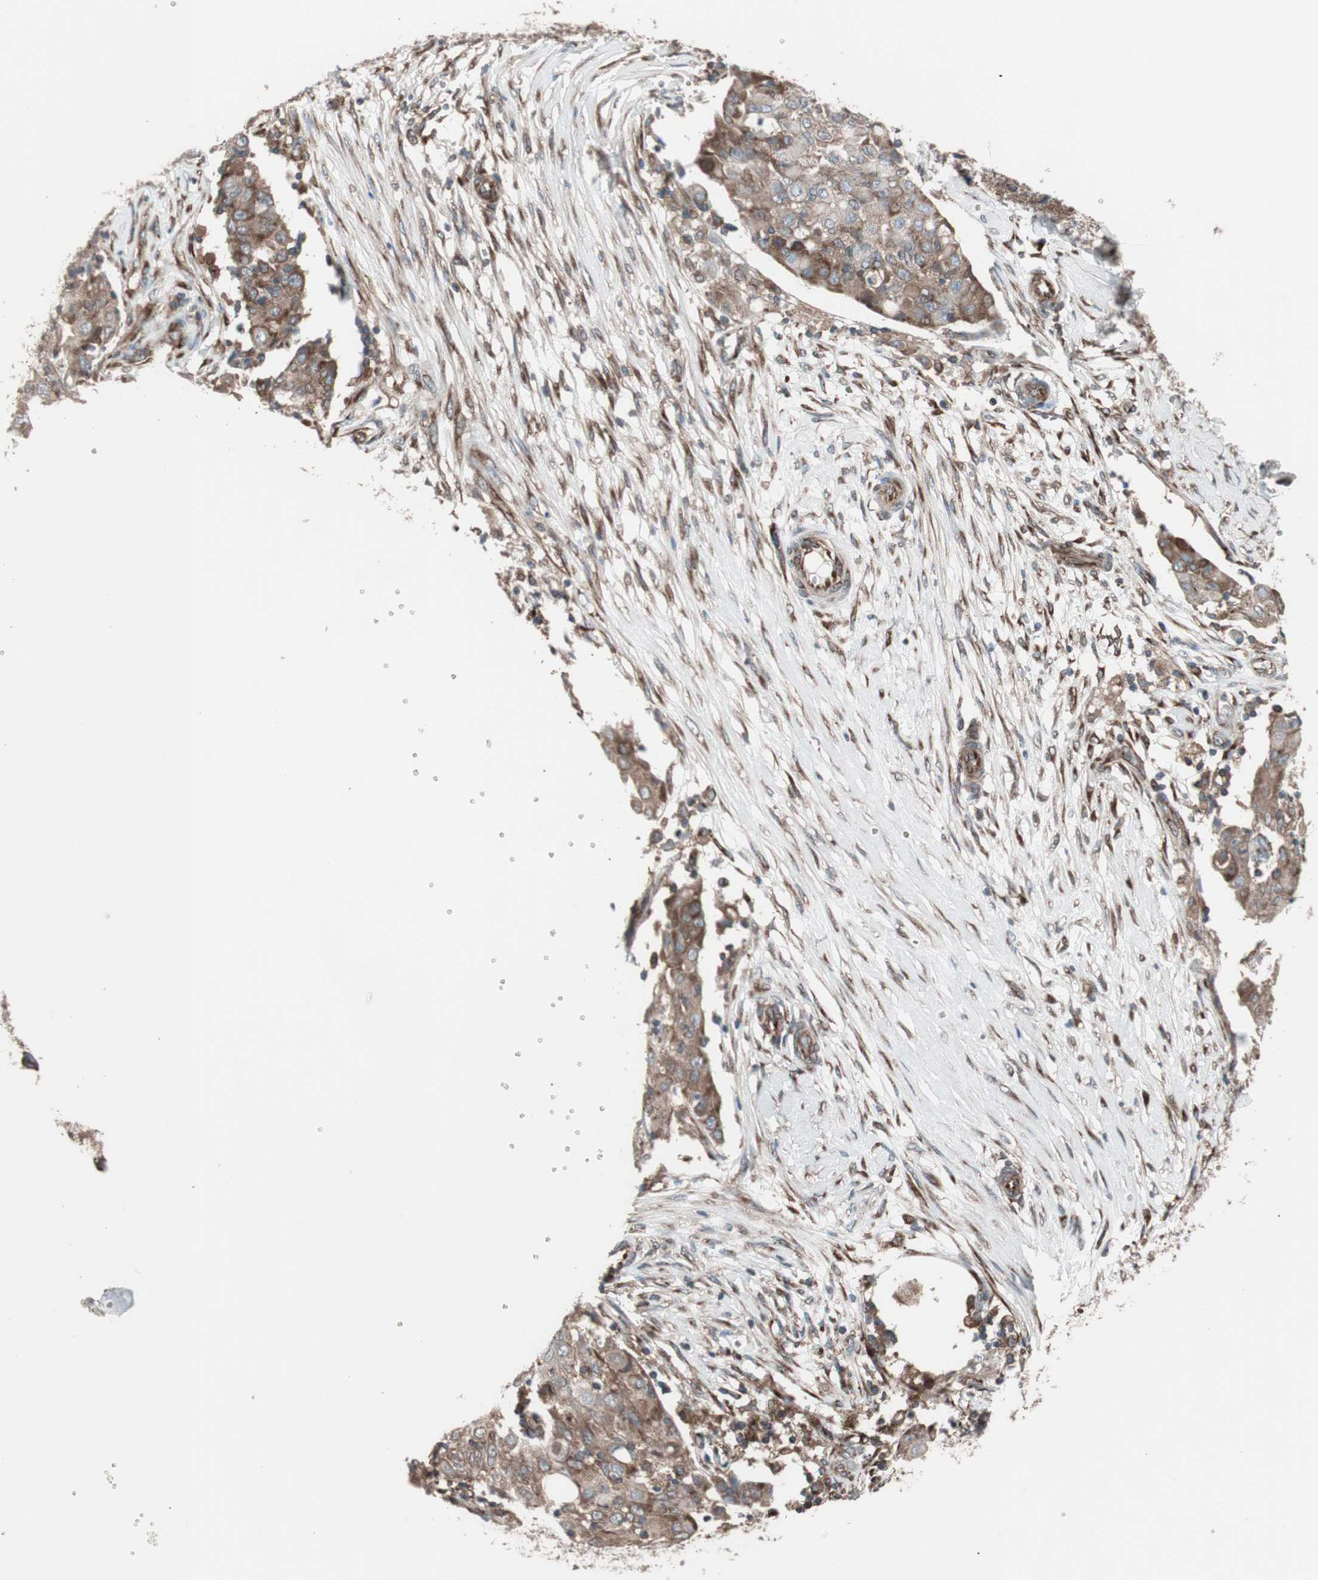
{"staining": {"intensity": "moderate", "quantity": ">75%", "location": "cytoplasmic/membranous"}, "tissue": "ovarian cancer", "cell_type": "Tumor cells", "image_type": "cancer", "snomed": [{"axis": "morphology", "description": "Carcinoma, endometroid"}, {"axis": "topography", "description": "Ovary"}], "caption": "Immunohistochemical staining of human endometroid carcinoma (ovarian) shows moderate cytoplasmic/membranous protein expression in about >75% of tumor cells.", "gene": "SEC31A", "patient": {"sex": "female", "age": 42}}